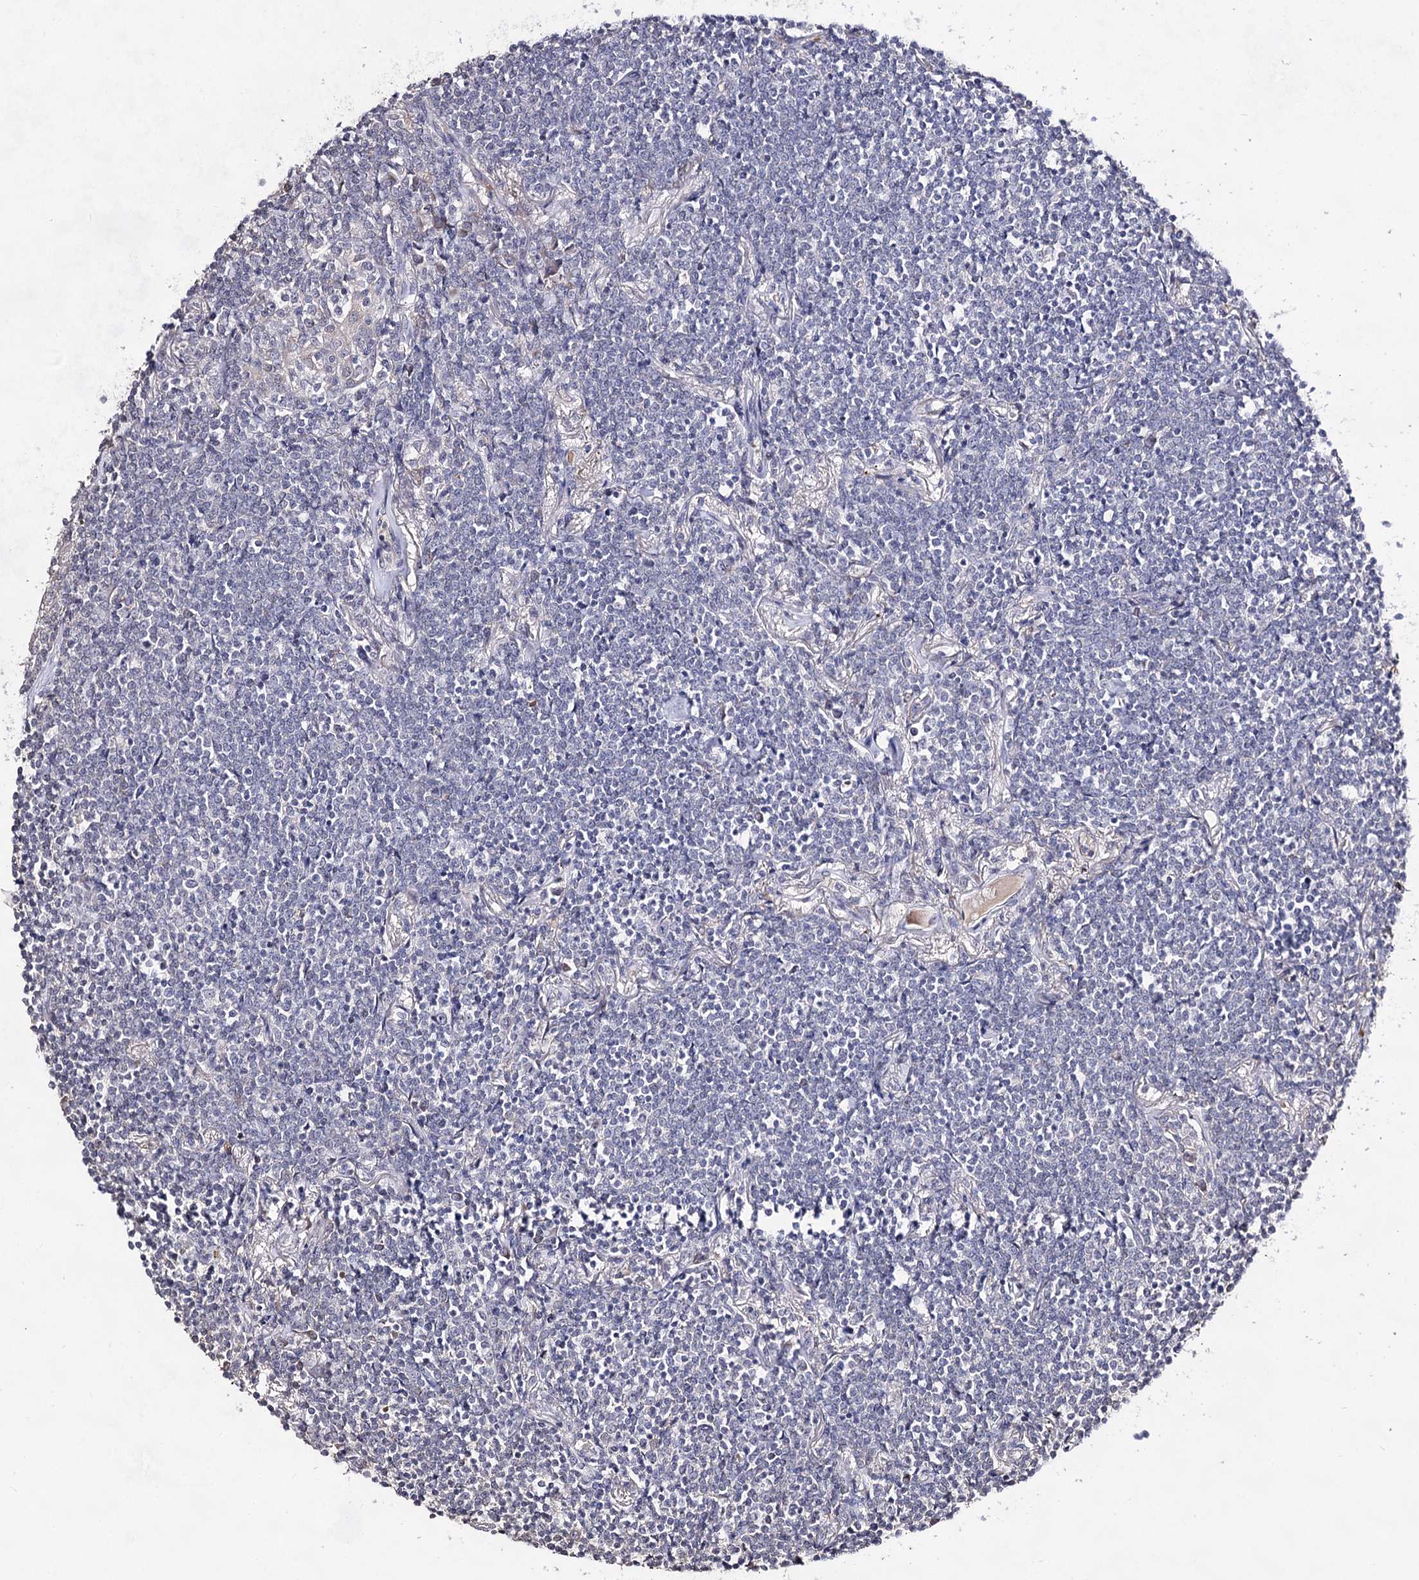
{"staining": {"intensity": "negative", "quantity": "none", "location": "none"}, "tissue": "lymphoma", "cell_type": "Tumor cells", "image_type": "cancer", "snomed": [{"axis": "morphology", "description": "Malignant lymphoma, non-Hodgkin's type, Low grade"}, {"axis": "topography", "description": "Lung"}], "caption": "High power microscopy histopathology image of an immunohistochemistry (IHC) image of lymphoma, revealing no significant staining in tumor cells. (IHC, brightfield microscopy, high magnification).", "gene": "PLIN1", "patient": {"sex": "female", "age": 71}}